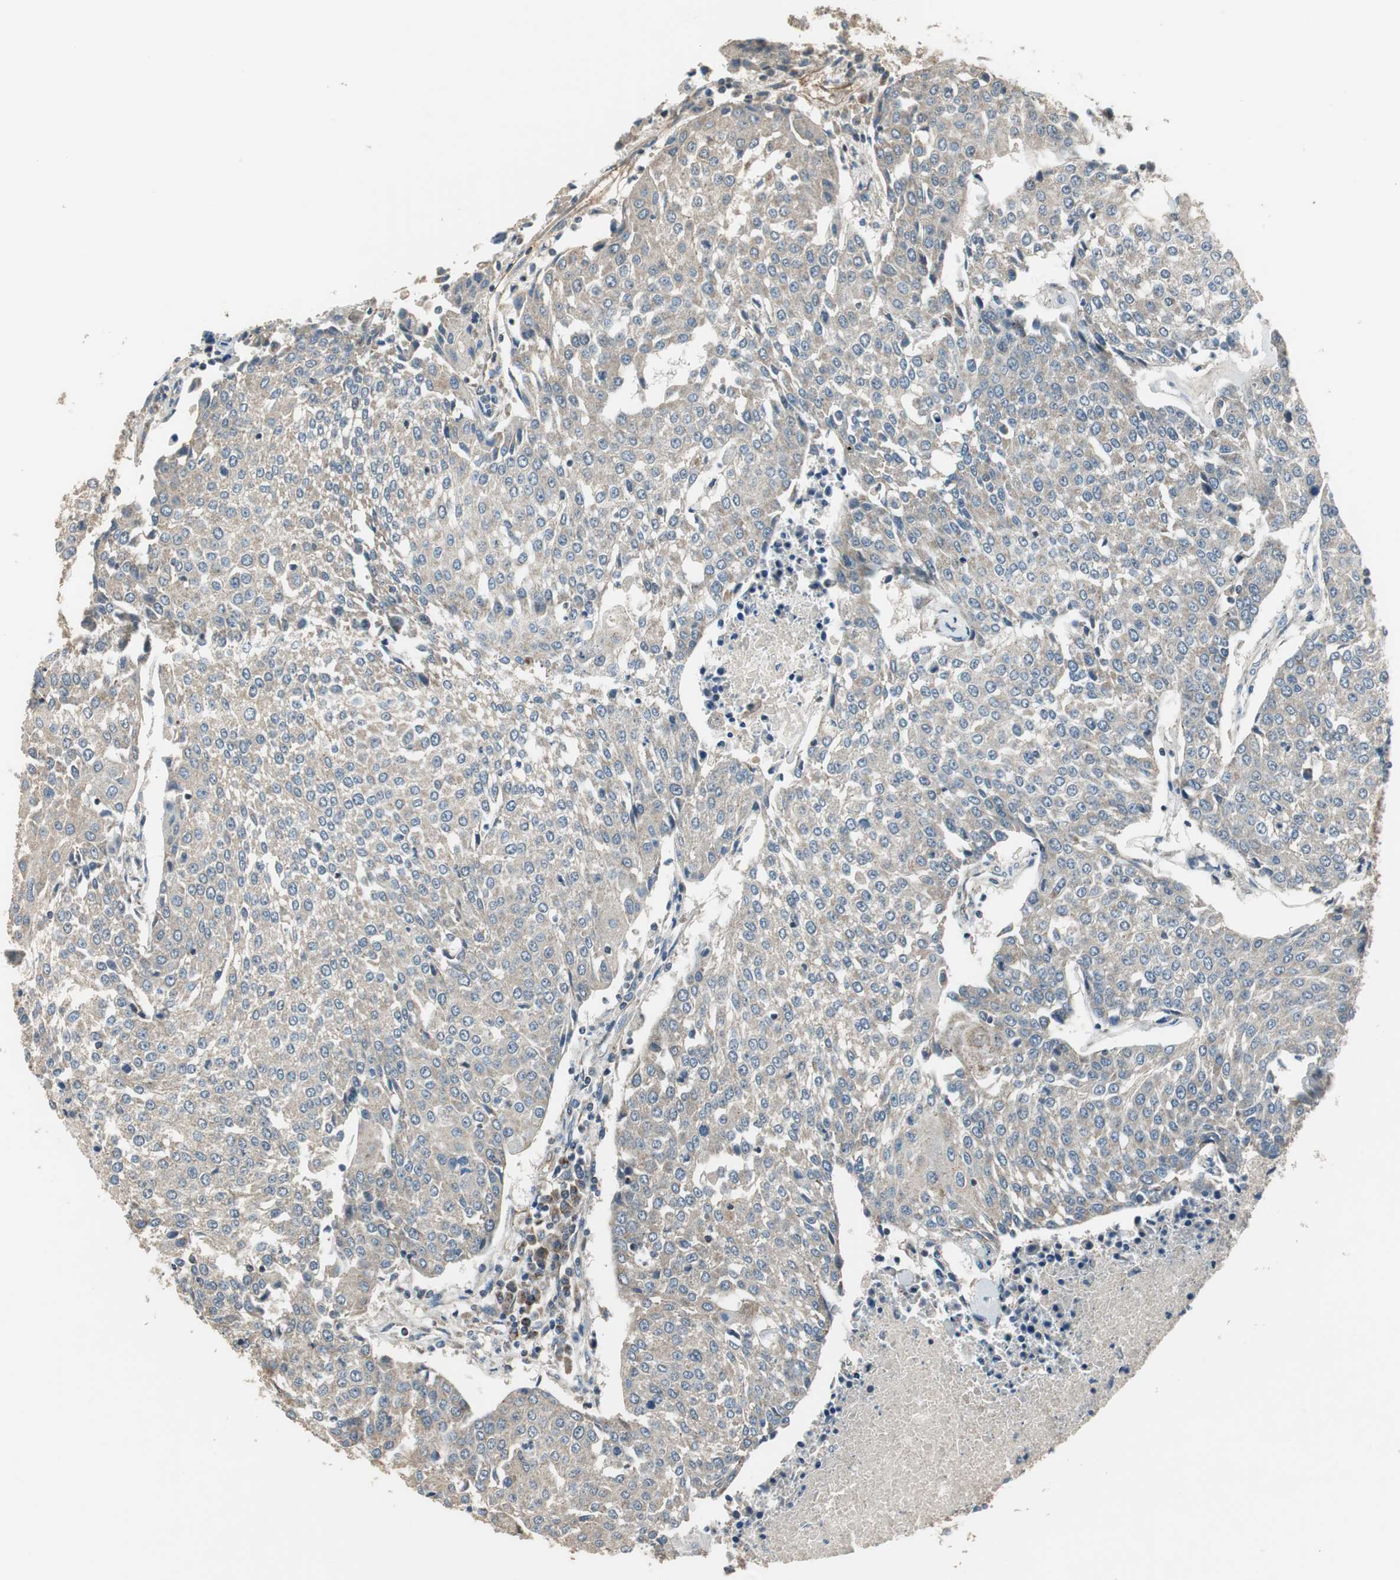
{"staining": {"intensity": "weak", "quantity": ">75%", "location": "cytoplasmic/membranous"}, "tissue": "urothelial cancer", "cell_type": "Tumor cells", "image_type": "cancer", "snomed": [{"axis": "morphology", "description": "Urothelial carcinoma, High grade"}, {"axis": "topography", "description": "Urinary bladder"}], "caption": "Tumor cells show low levels of weak cytoplasmic/membranous positivity in about >75% of cells in urothelial carcinoma (high-grade).", "gene": "MSTO1", "patient": {"sex": "female", "age": 85}}